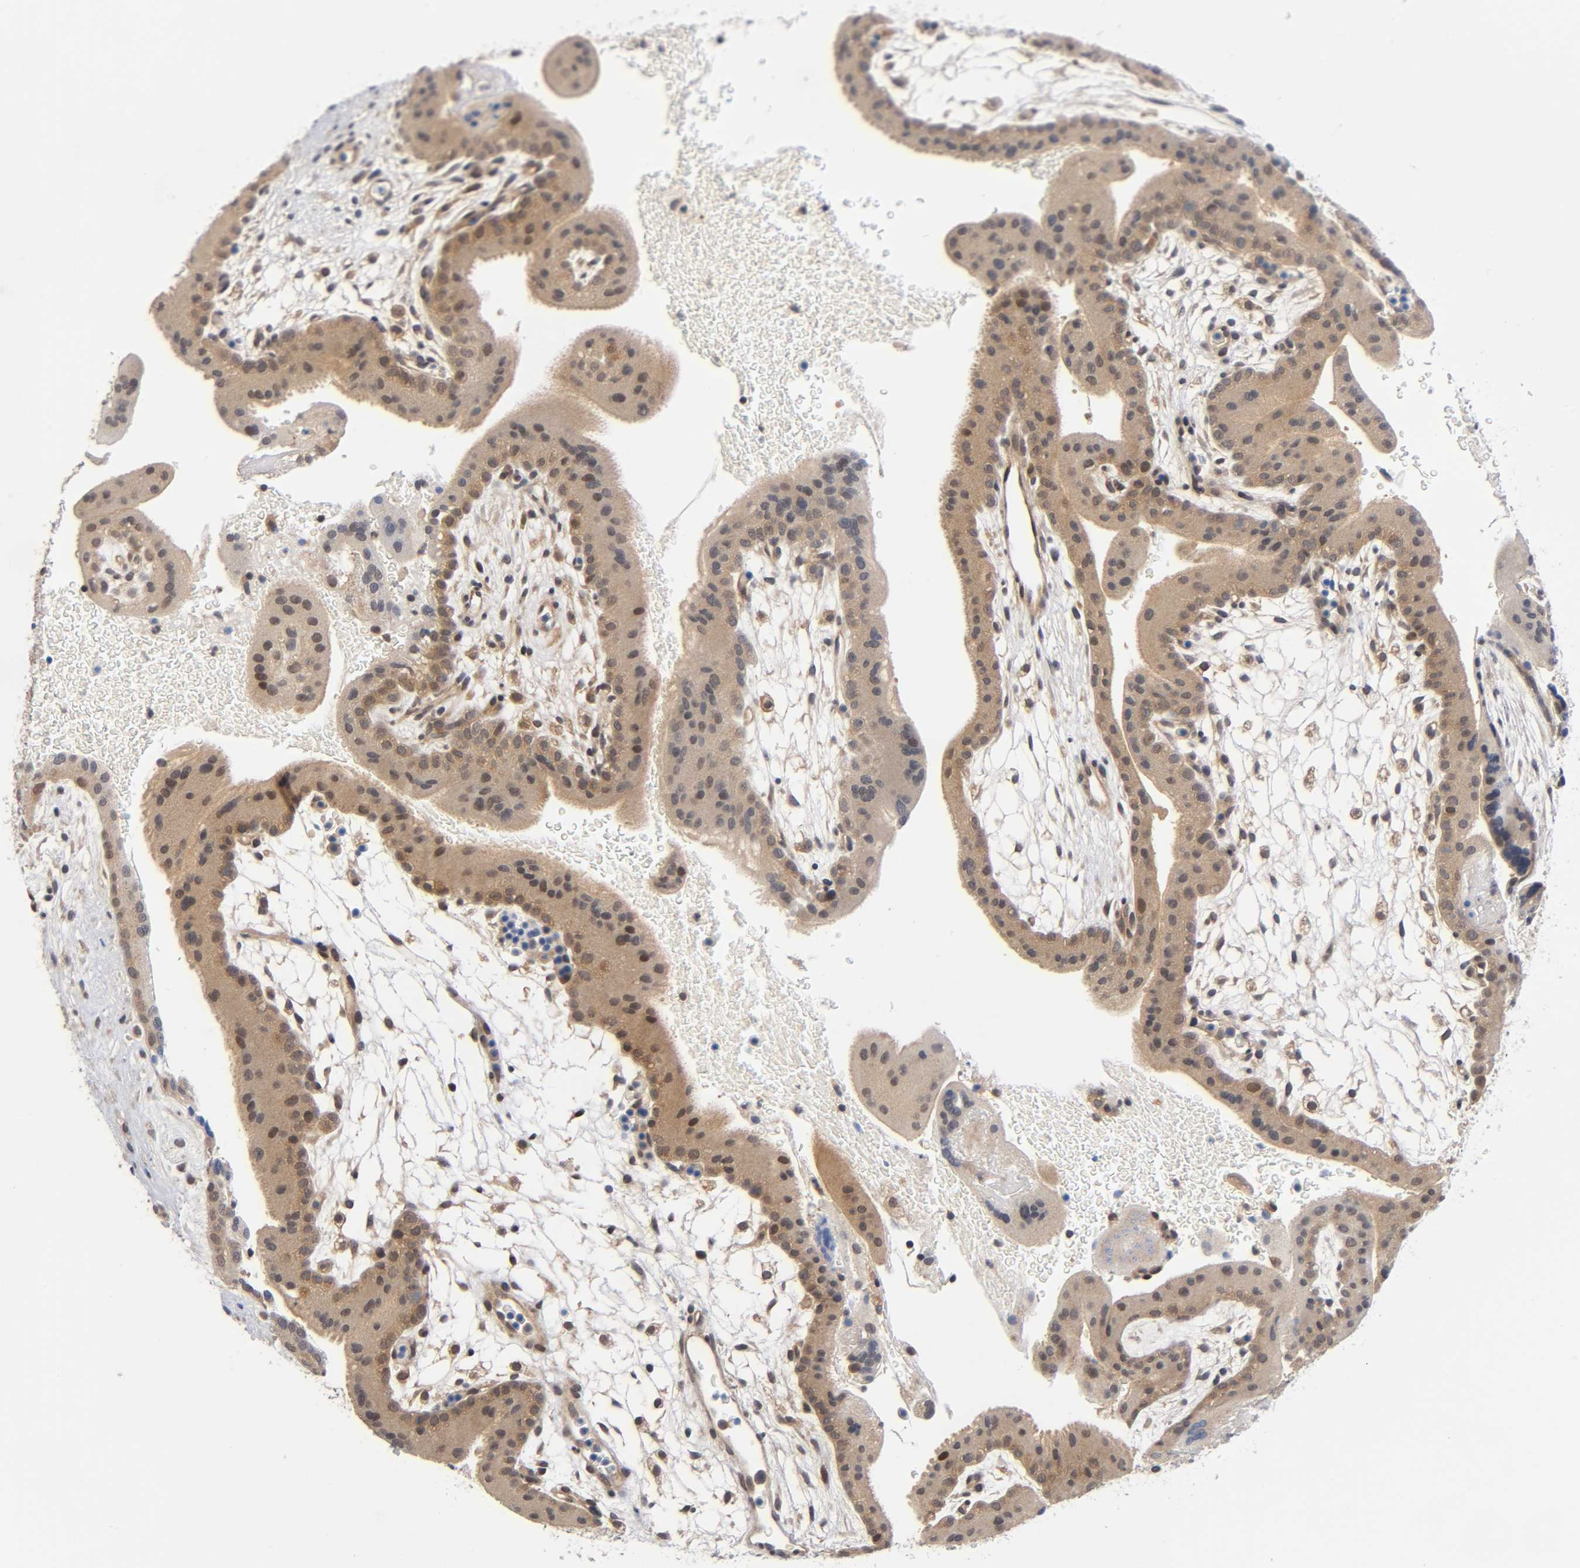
{"staining": {"intensity": "weak", "quantity": ">75%", "location": "cytoplasmic/membranous"}, "tissue": "placenta", "cell_type": "Trophoblastic cells", "image_type": "normal", "snomed": [{"axis": "morphology", "description": "Normal tissue, NOS"}, {"axis": "topography", "description": "Placenta"}], "caption": "IHC (DAB) staining of benign placenta shows weak cytoplasmic/membranous protein expression in approximately >75% of trophoblastic cells.", "gene": "PRKAB1", "patient": {"sex": "female", "age": 19}}